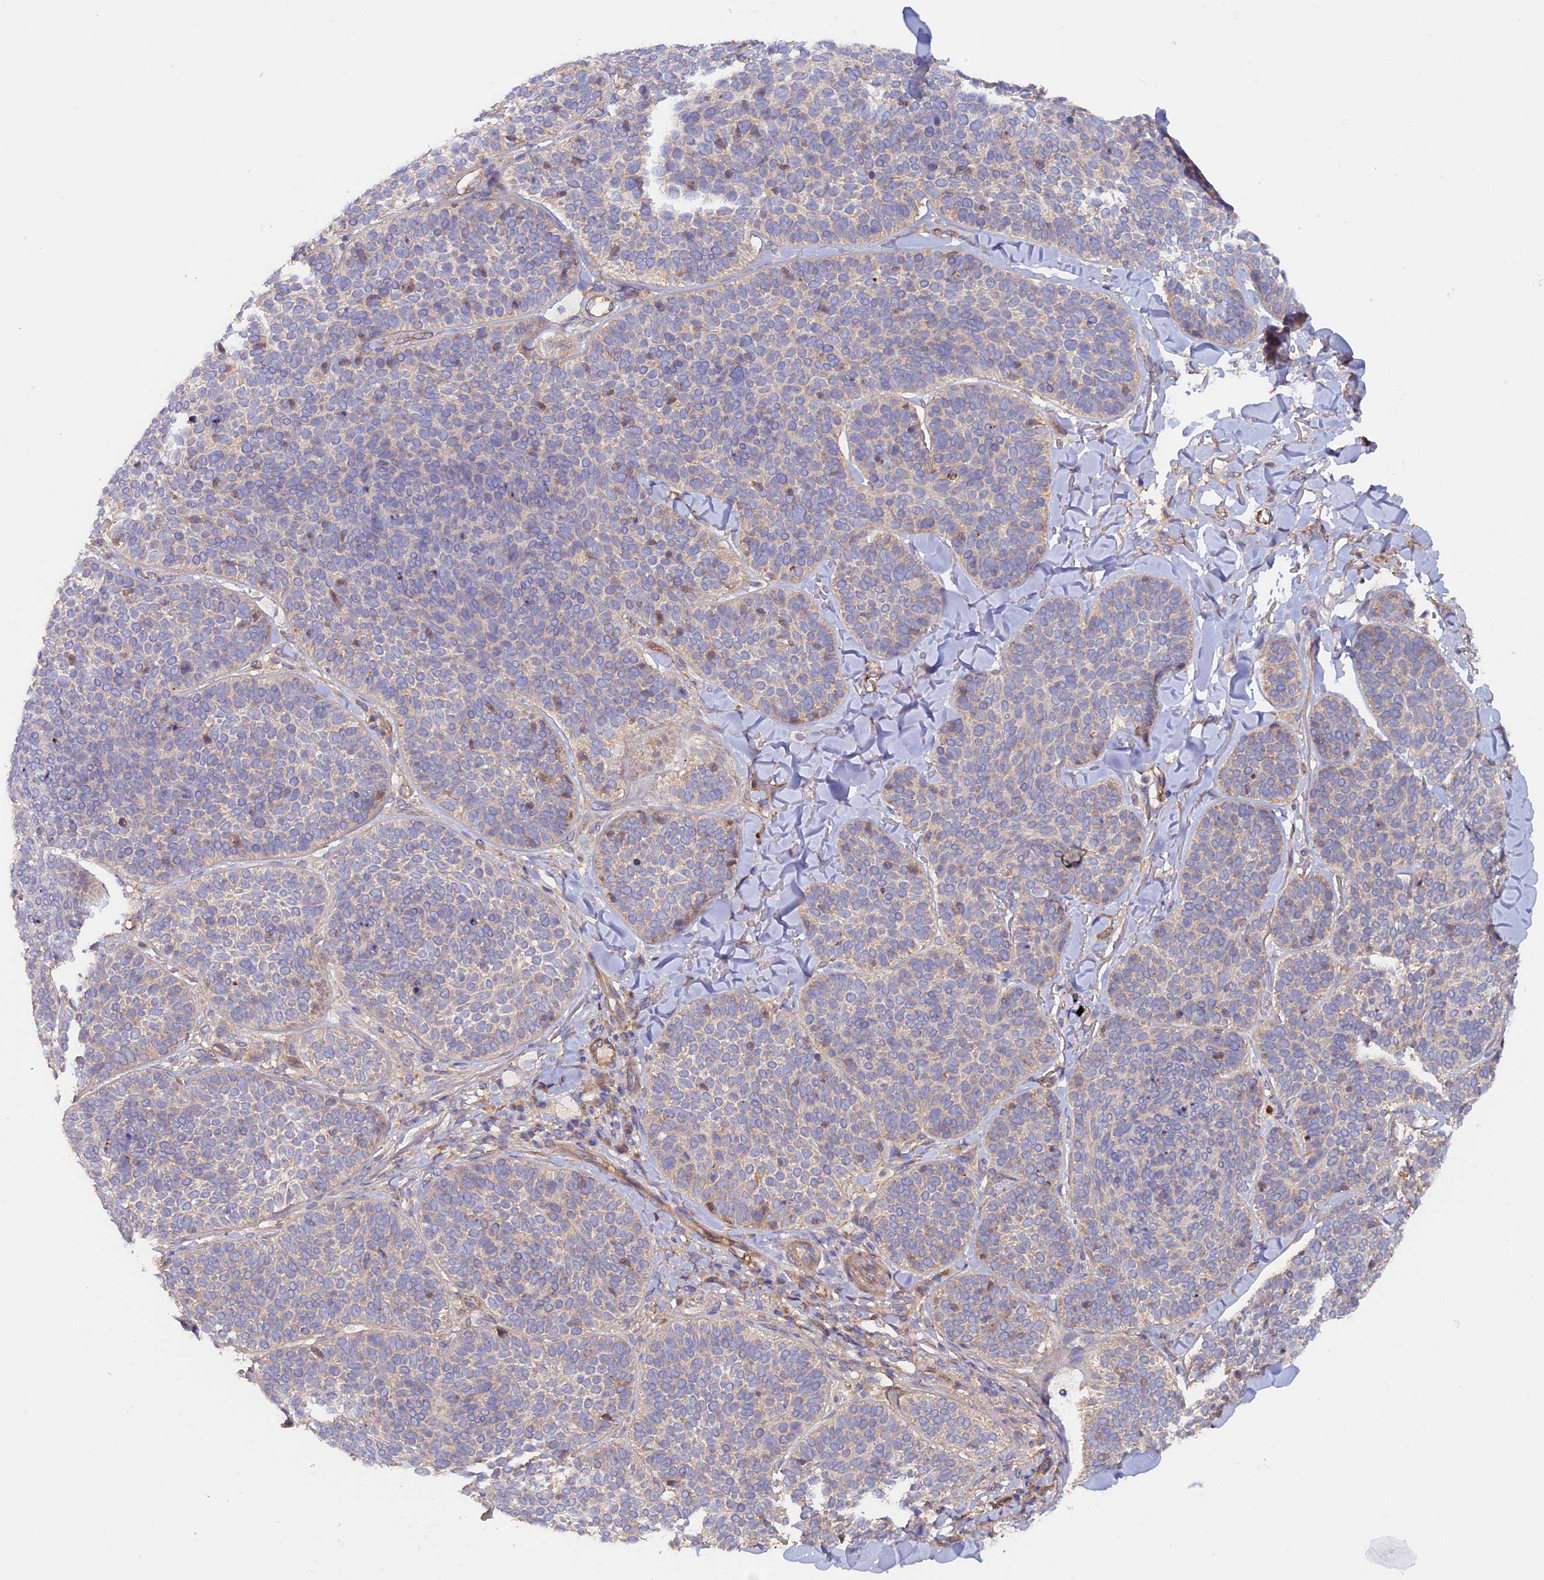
{"staining": {"intensity": "weak", "quantity": "<25%", "location": "cytoplasmic/membranous"}, "tissue": "skin cancer", "cell_type": "Tumor cells", "image_type": "cancer", "snomed": [{"axis": "morphology", "description": "Basal cell carcinoma"}, {"axis": "topography", "description": "Skin"}], "caption": "Tumor cells show no significant protein staining in skin cancer.", "gene": "DUS3L", "patient": {"sex": "male", "age": 85}}